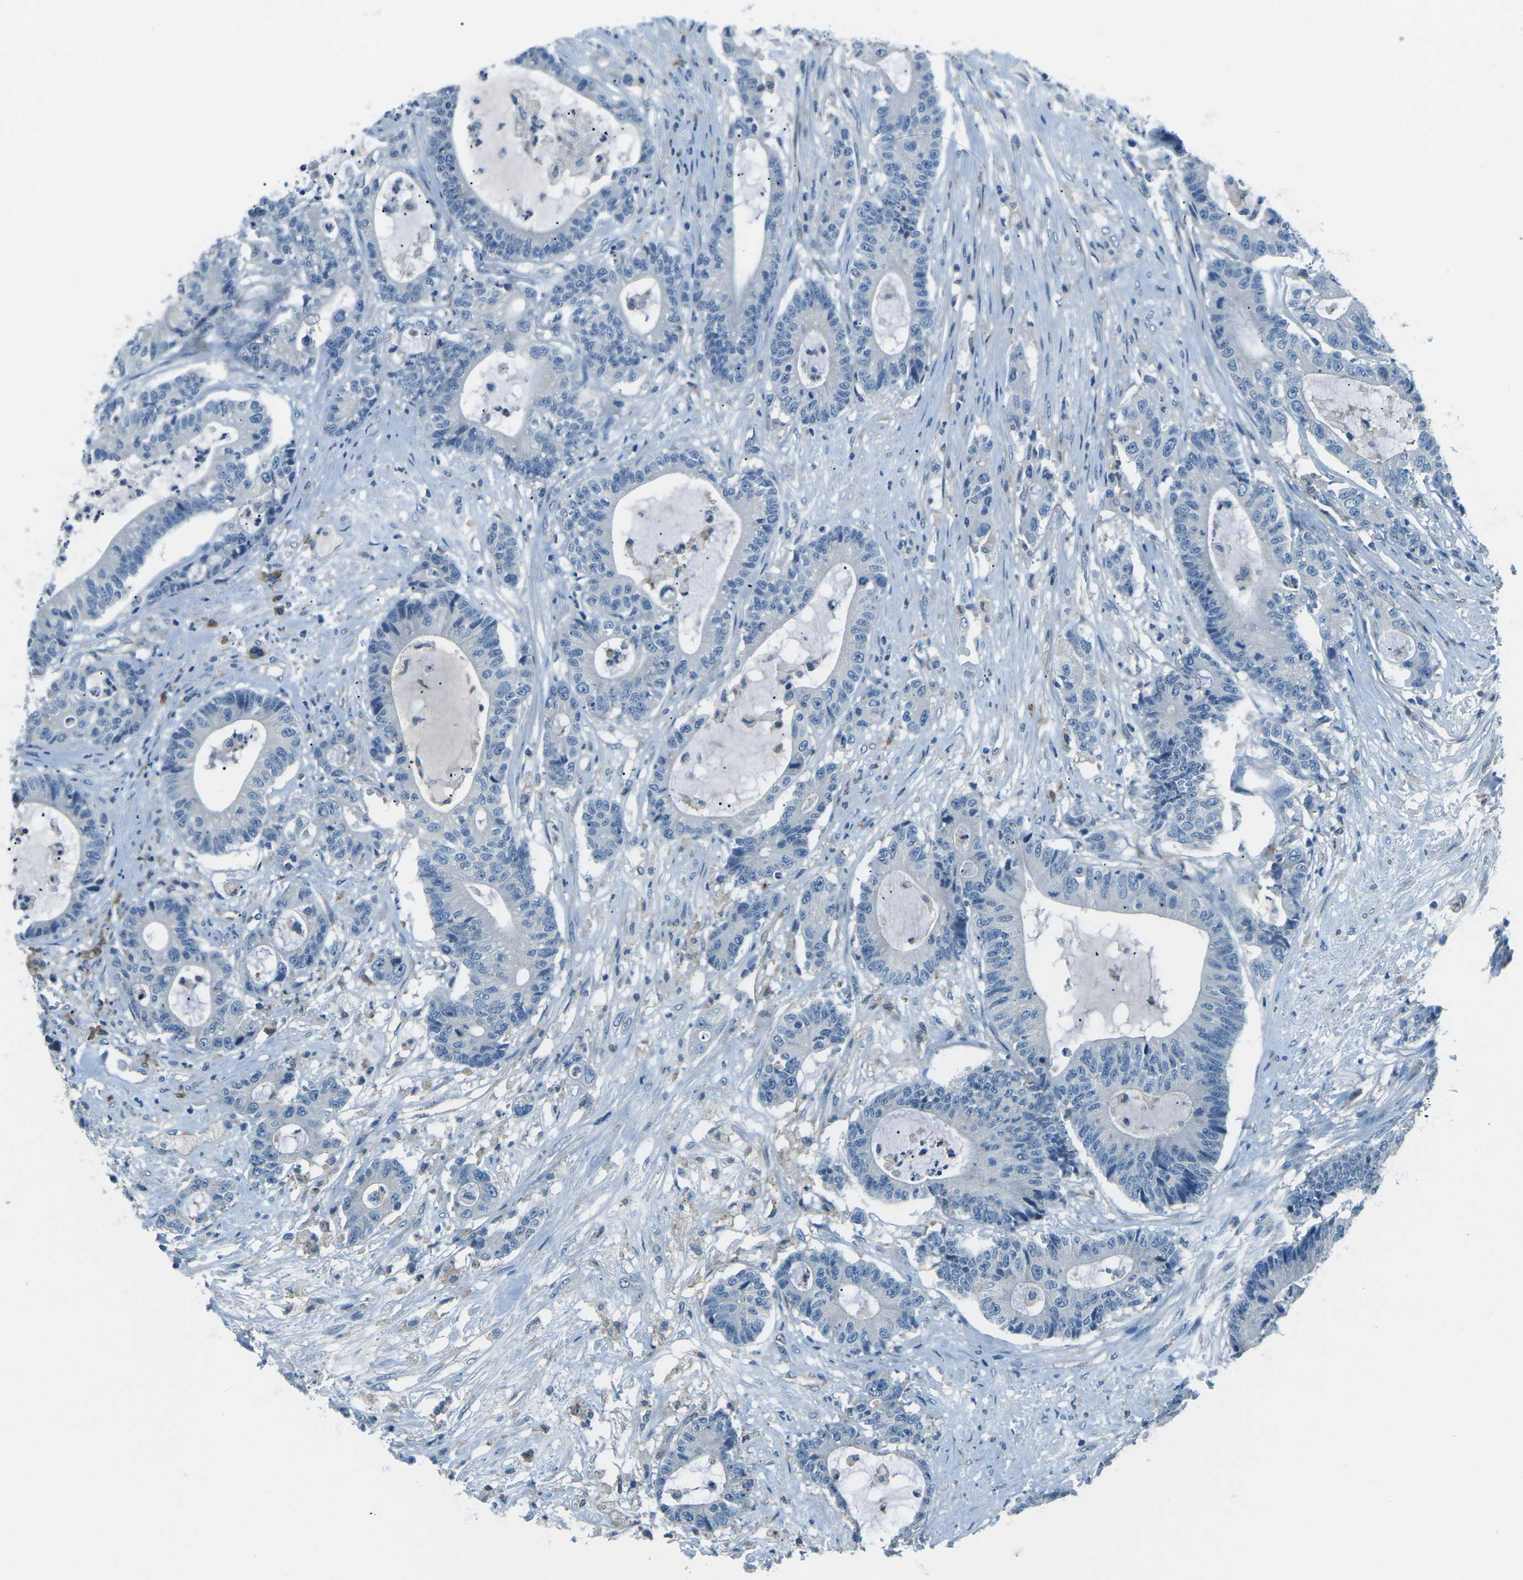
{"staining": {"intensity": "negative", "quantity": "none", "location": "none"}, "tissue": "colorectal cancer", "cell_type": "Tumor cells", "image_type": "cancer", "snomed": [{"axis": "morphology", "description": "Adenocarcinoma, NOS"}, {"axis": "topography", "description": "Colon"}], "caption": "High magnification brightfield microscopy of colorectal cancer stained with DAB (3,3'-diaminobenzidine) (brown) and counterstained with hematoxylin (blue): tumor cells show no significant positivity.", "gene": "CD1D", "patient": {"sex": "female", "age": 84}}